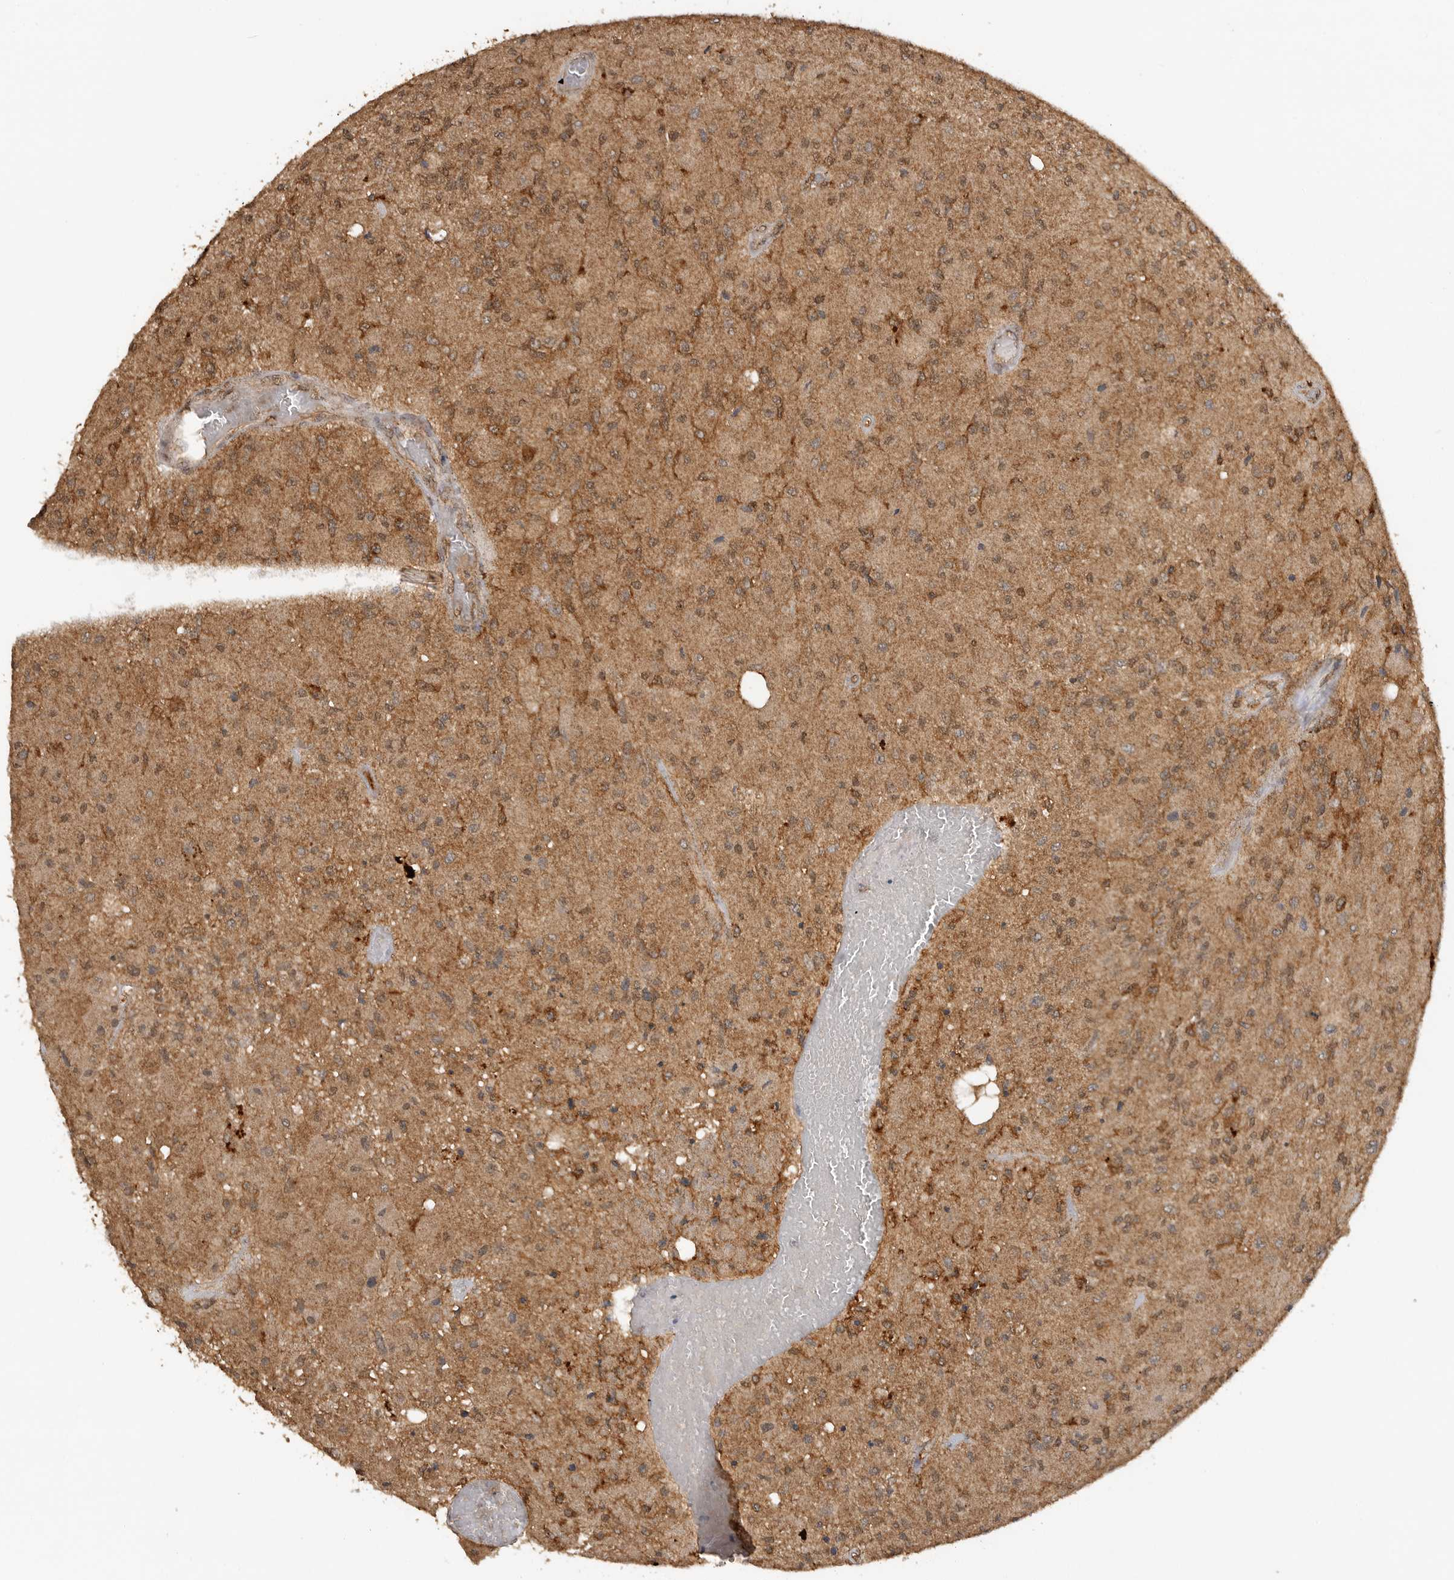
{"staining": {"intensity": "moderate", "quantity": ">75%", "location": "cytoplasmic/membranous,nuclear"}, "tissue": "glioma", "cell_type": "Tumor cells", "image_type": "cancer", "snomed": [{"axis": "morphology", "description": "Normal tissue, NOS"}, {"axis": "morphology", "description": "Glioma, malignant, High grade"}, {"axis": "topography", "description": "Cerebral cortex"}], "caption": "Tumor cells exhibit moderate cytoplasmic/membranous and nuclear staining in about >75% of cells in glioma. (DAB IHC with brightfield microscopy, high magnification).", "gene": "ICOSLG", "patient": {"sex": "male", "age": 77}}